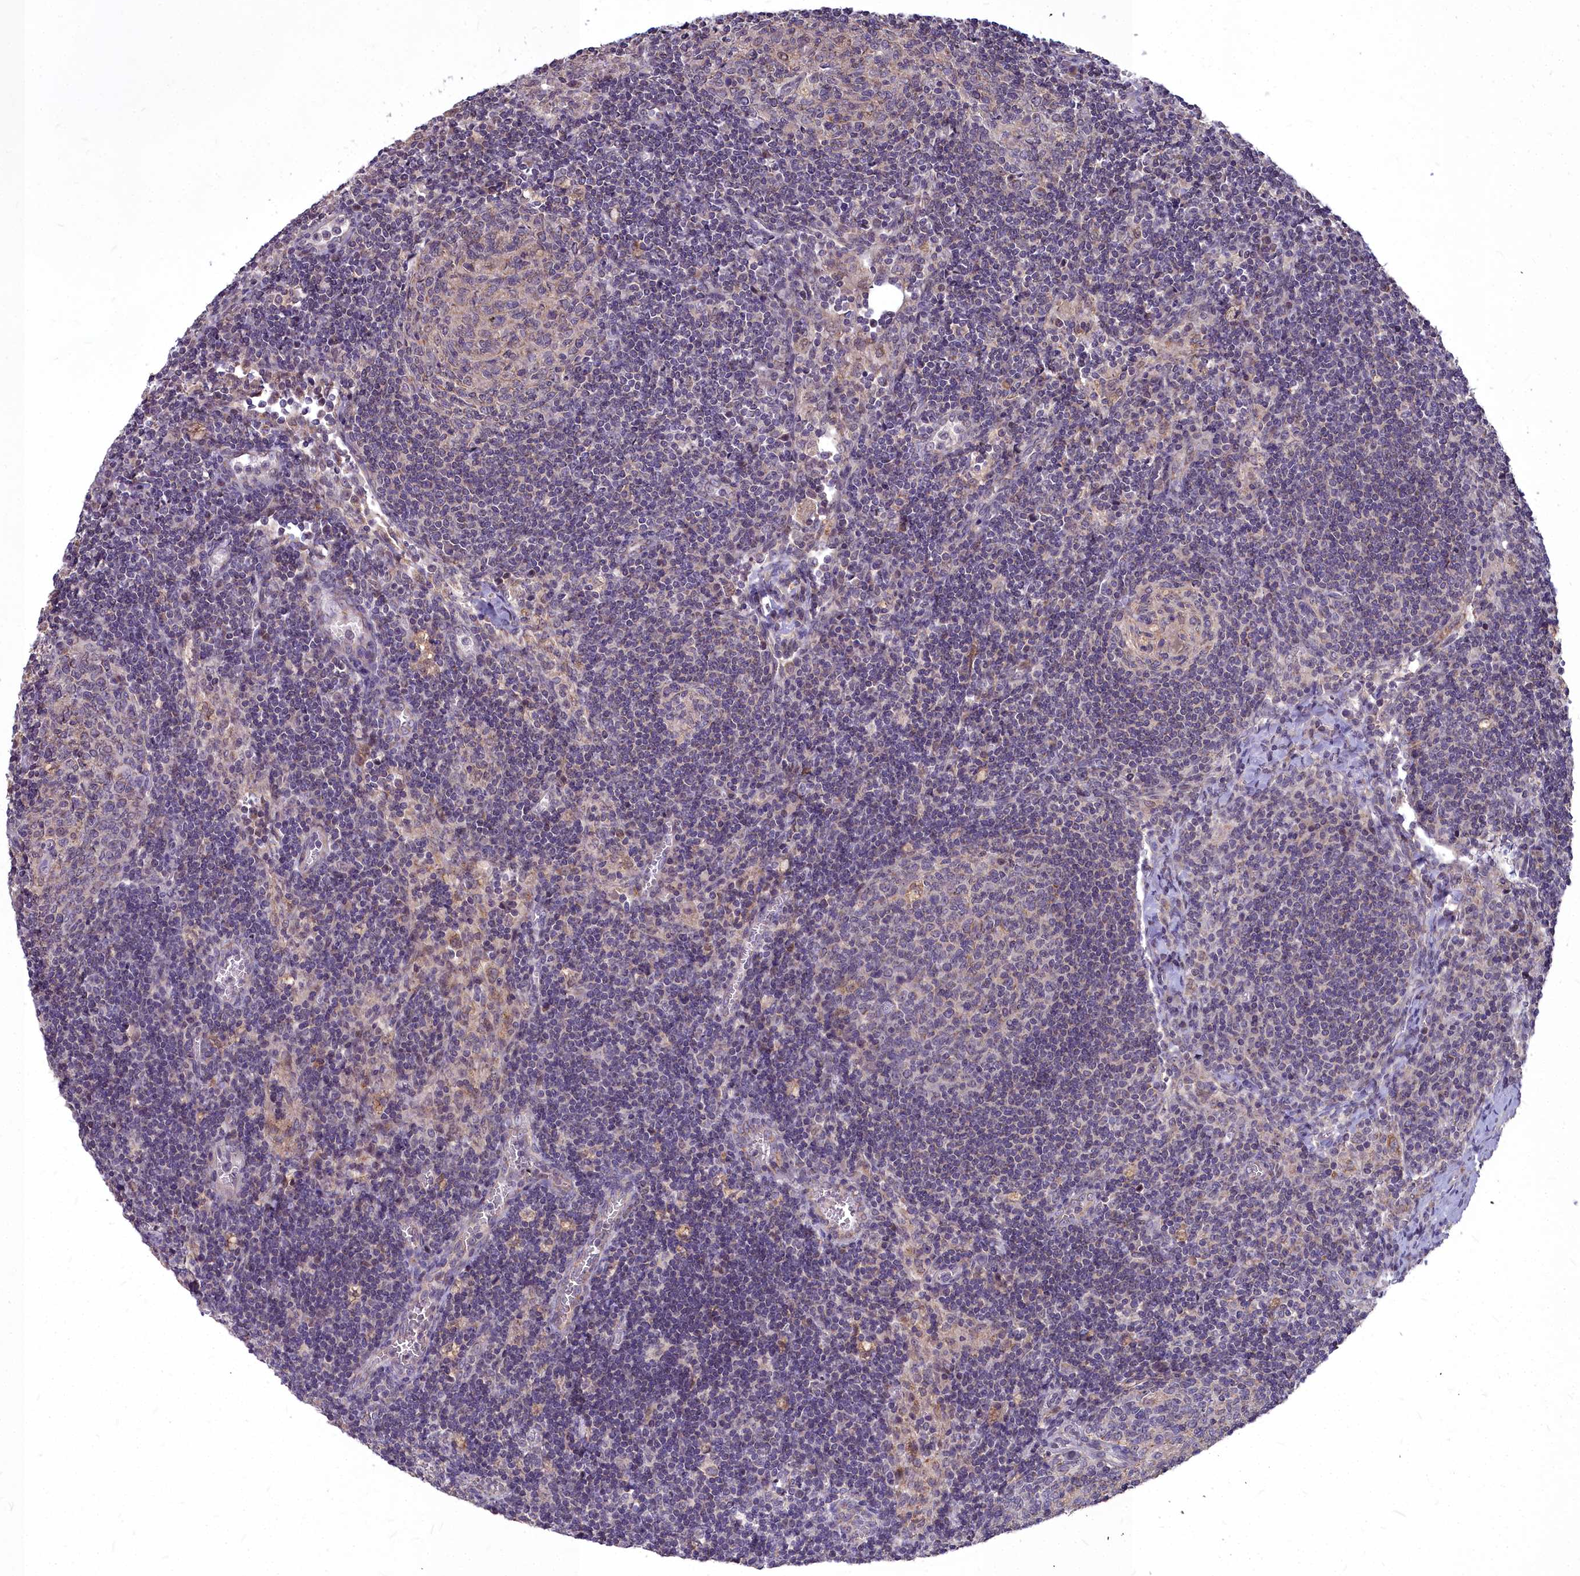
{"staining": {"intensity": "weak", "quantity": "<25%", "location": "cytoplasmic/membranous"}, "tissue": "lymph node", "cell_type": "Germinal center cells", "image_type": "normal", "snomed": [{"axis": "morphology", "description": "Normal tissue, NOS"}, {"axis": "topography", "description": "Lymph node"}], "caption": "An IHC micrograph of unremarkable lymph node is shown. There is no staining in germinal center cells of lymph node.", "gene": "MICU2", "patient": {"sex": "female", "age": 73}}